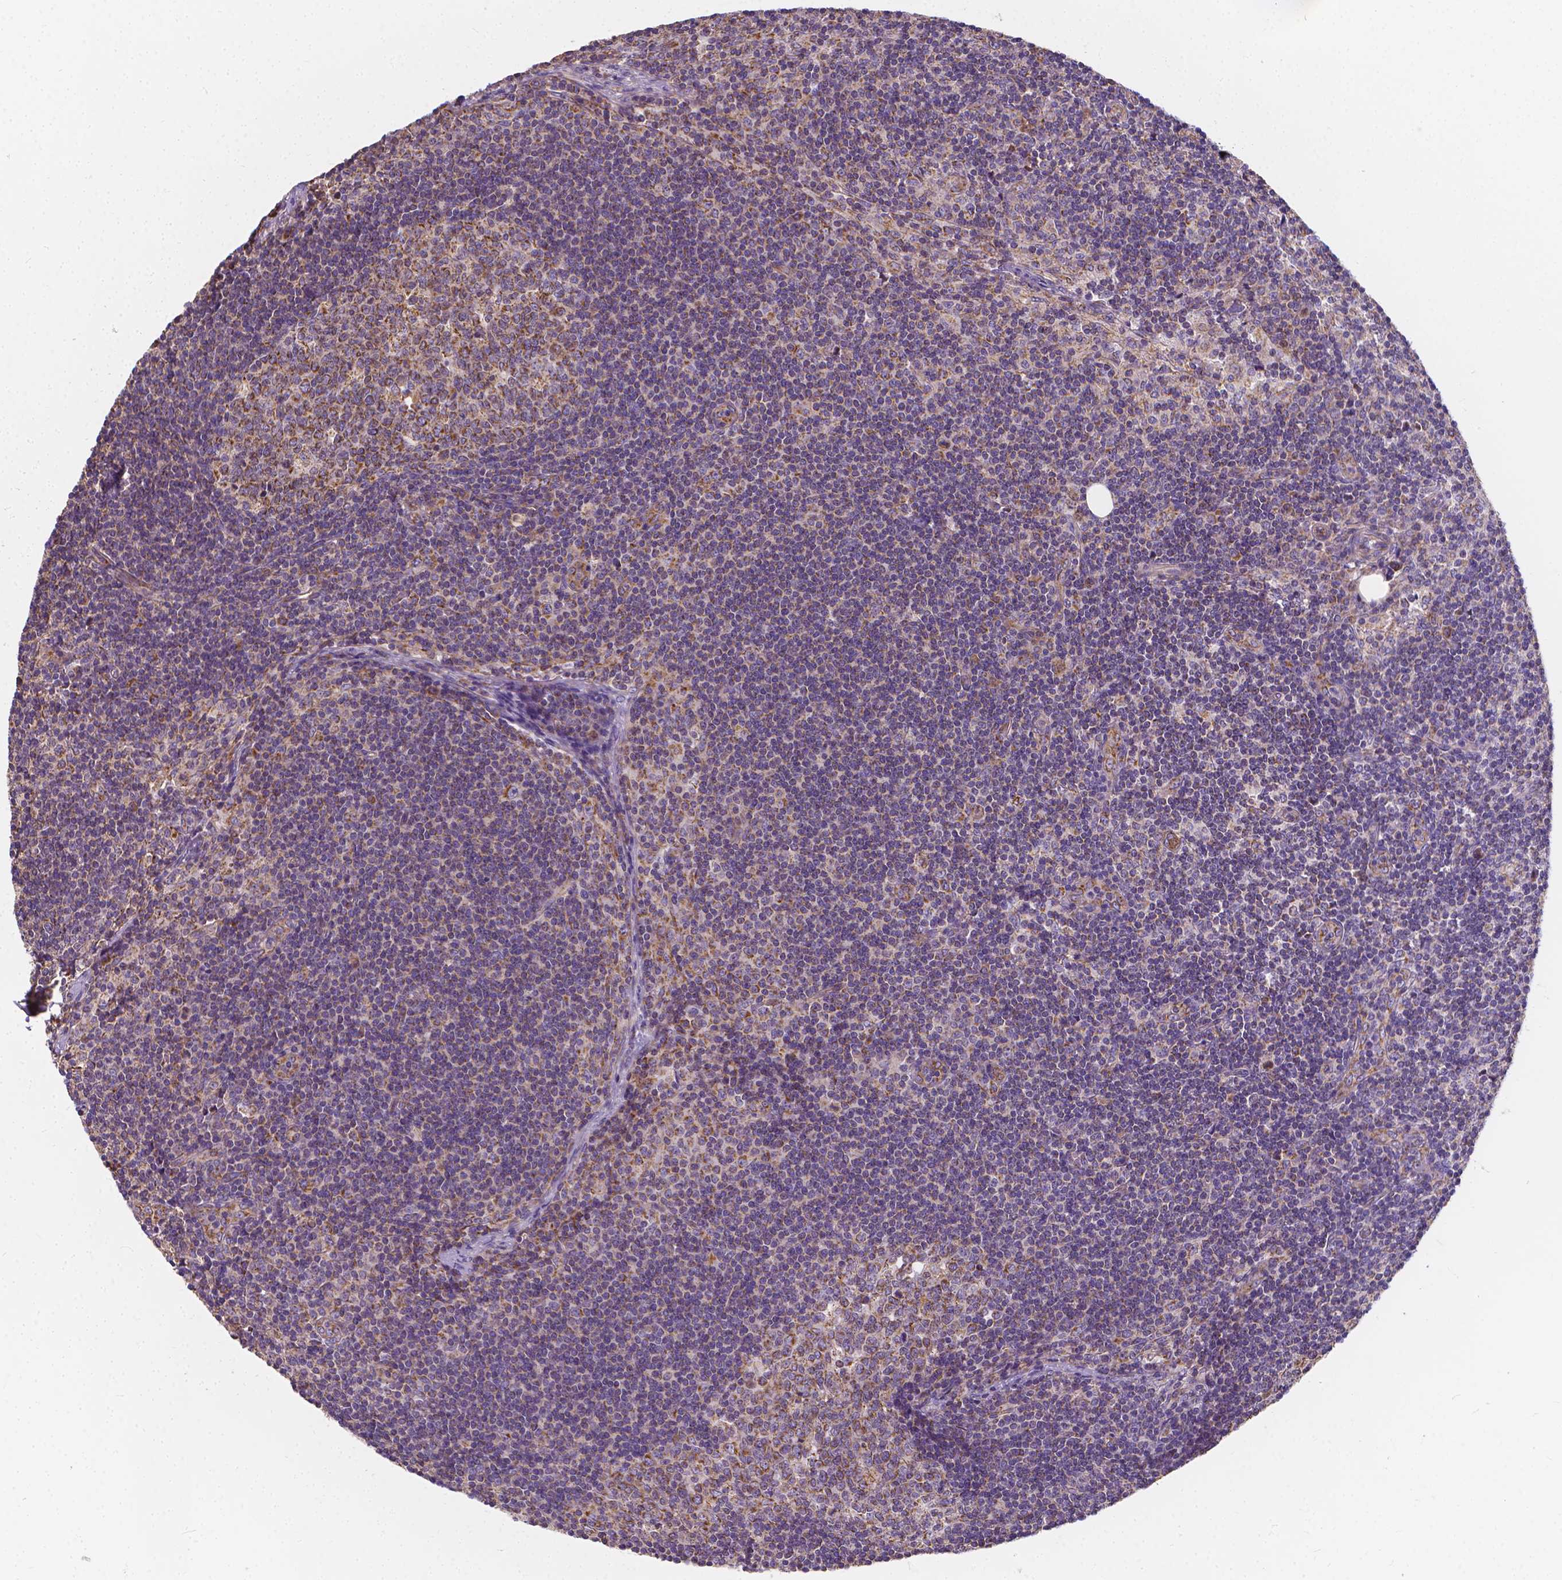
{"staining": {"intensity": "moderate", "quantity": ">75%", "location": "cytoplasmic/membranous"}, "tissue": "lymph node", "cell_type": "Germinal center cells", "image_type": "normal", "snomed": [{"axis": "morphology", "description": "Normal tissue, NOS"}, {"axis": "topography", "description": "Lymph node"}], "caption": "Germinal center cells display medium levels of moderate cytoplasmic/membranous expression in approximately >75% of cells in normal human lymph node.", "gene": "SNCAIP", "patient": {"sex": "female", "age": 41}}